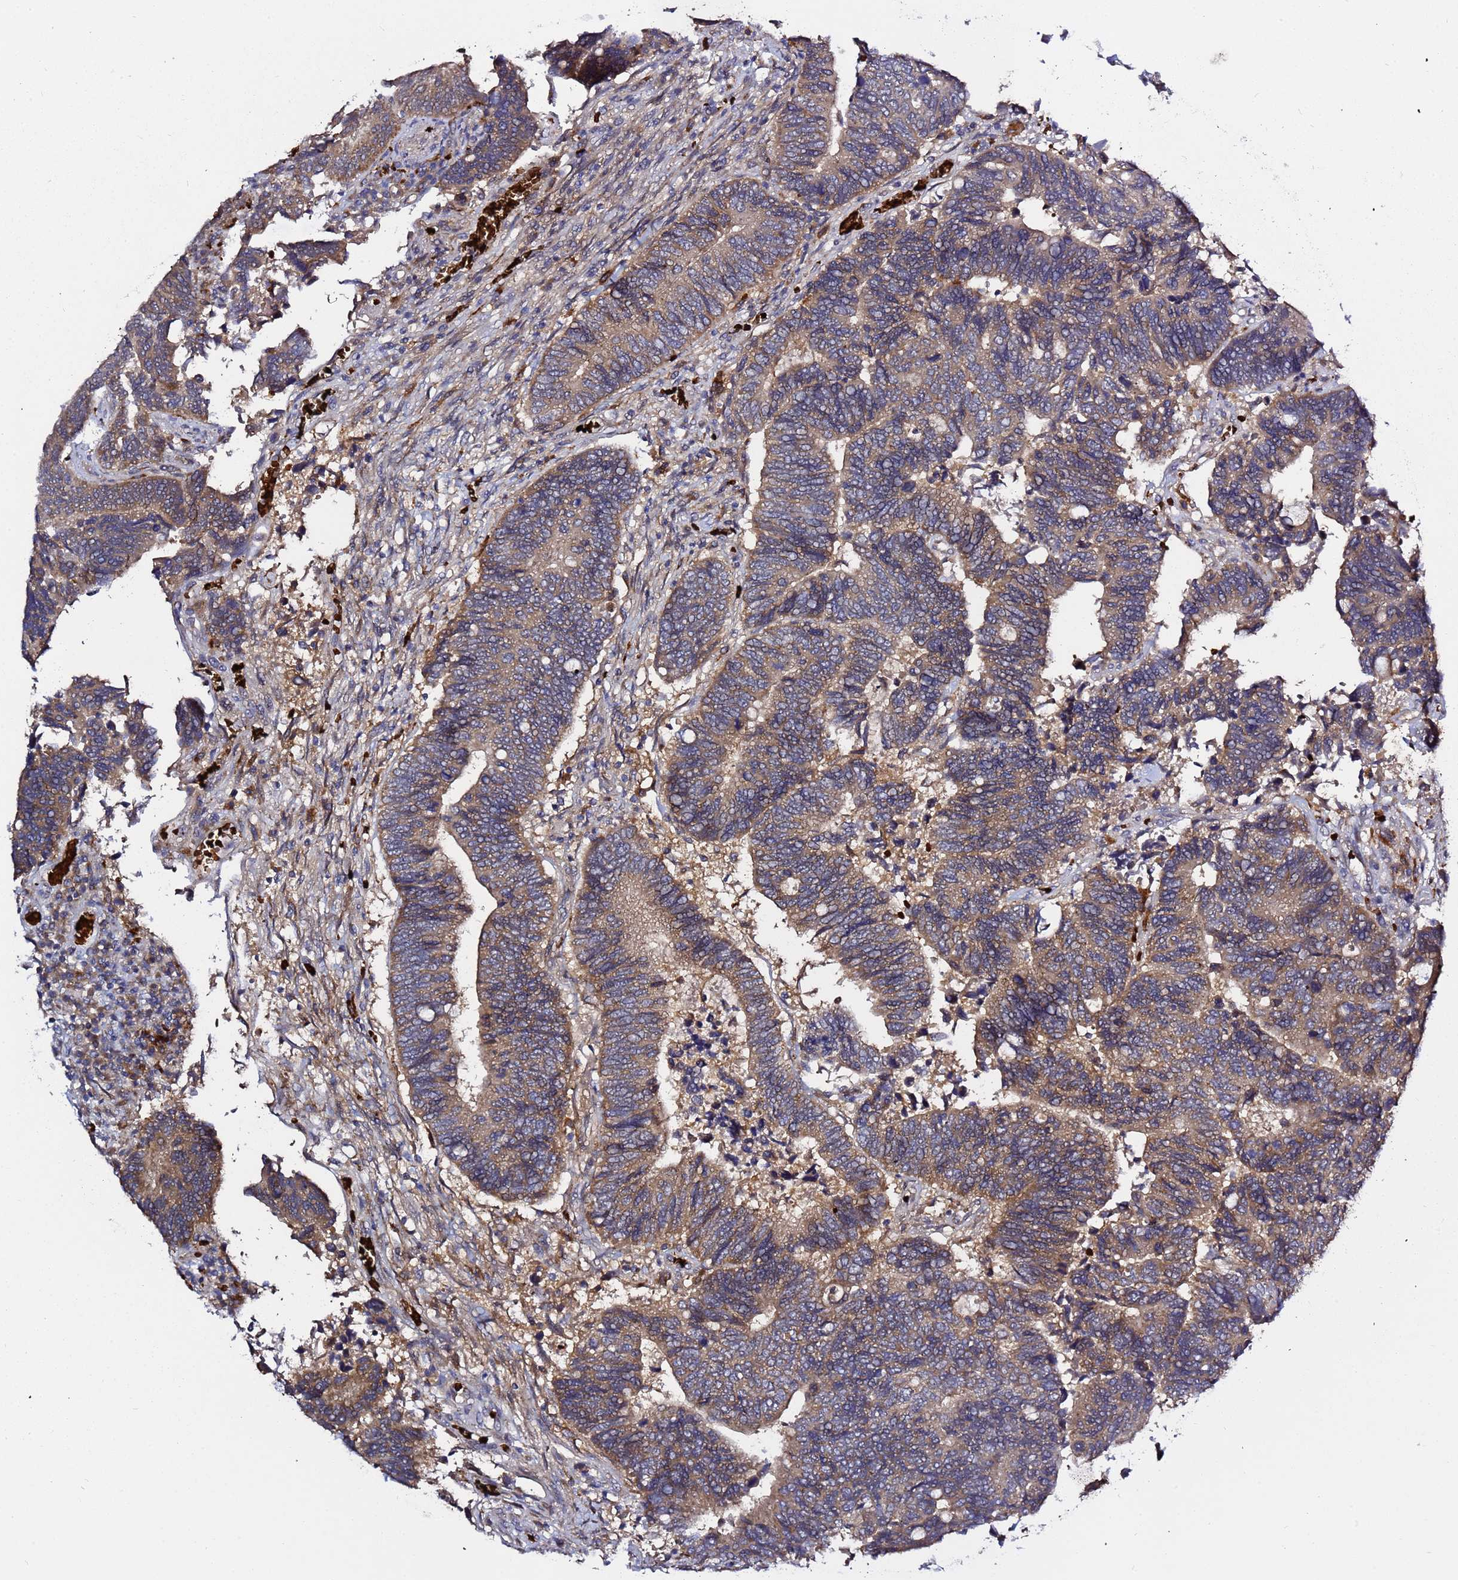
{"staining": {"intensity": "moderate", "quantity": "25%-75%", "location": "cytoplasmic/membranous"}, "tissue": "colorectal cancer", "cell_type": "Tumor cells", "image_type": "cancer", "snomed": [{"axis": "morphology", "description": "Adenocarcinoma, NOS"}, {"axis": "topography", "description": "Colon"}], "caption": "Human adenocarcinoma (colorectal) stained for a protein (brown) shows moderate cytoplasmic/membranous positive staining in approximately 25%-75% of tumor cells.", "gene": "VPS36", "patient": {"sex": "male", "age": 87}}